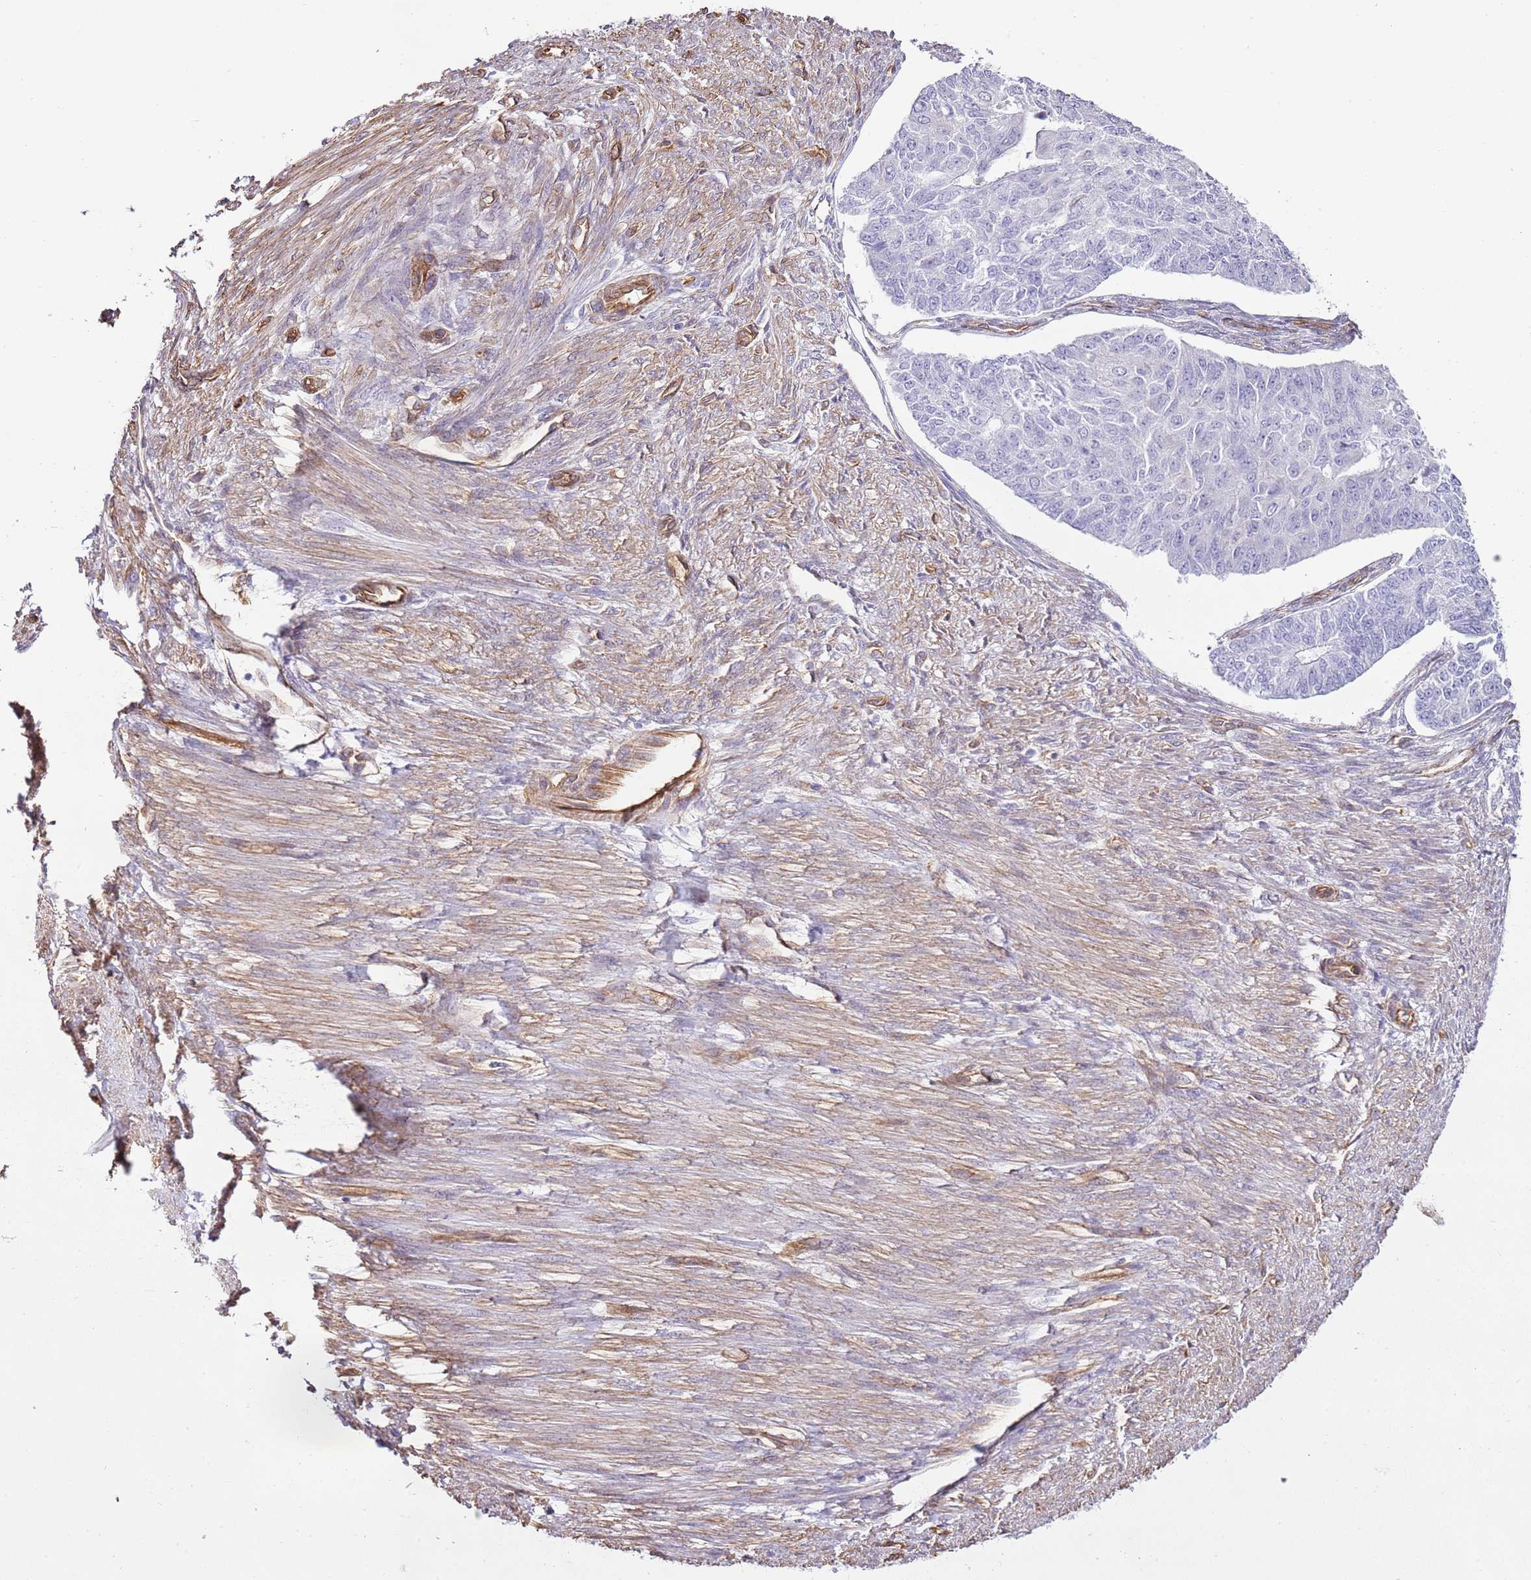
{"staining": {"intensity": "negative", "quantity": "none", "location": "none"}, "tissue": "endometrial cancer", "cell_type": "Tumor cells", "image_type": "cancer", "snomed": [{"axis": "morphology", "description": "Adenocarcinoma, NOS"}, {"axis": "topography", "description": "Endometrium"}], "caption": "The immunohistochemistry micrograph has no significant expression in tumor cells of endometrial adenocarcinoma tissue.", "gene": "CTDSPL", "patient": {"sex": "female", "age": 32}}